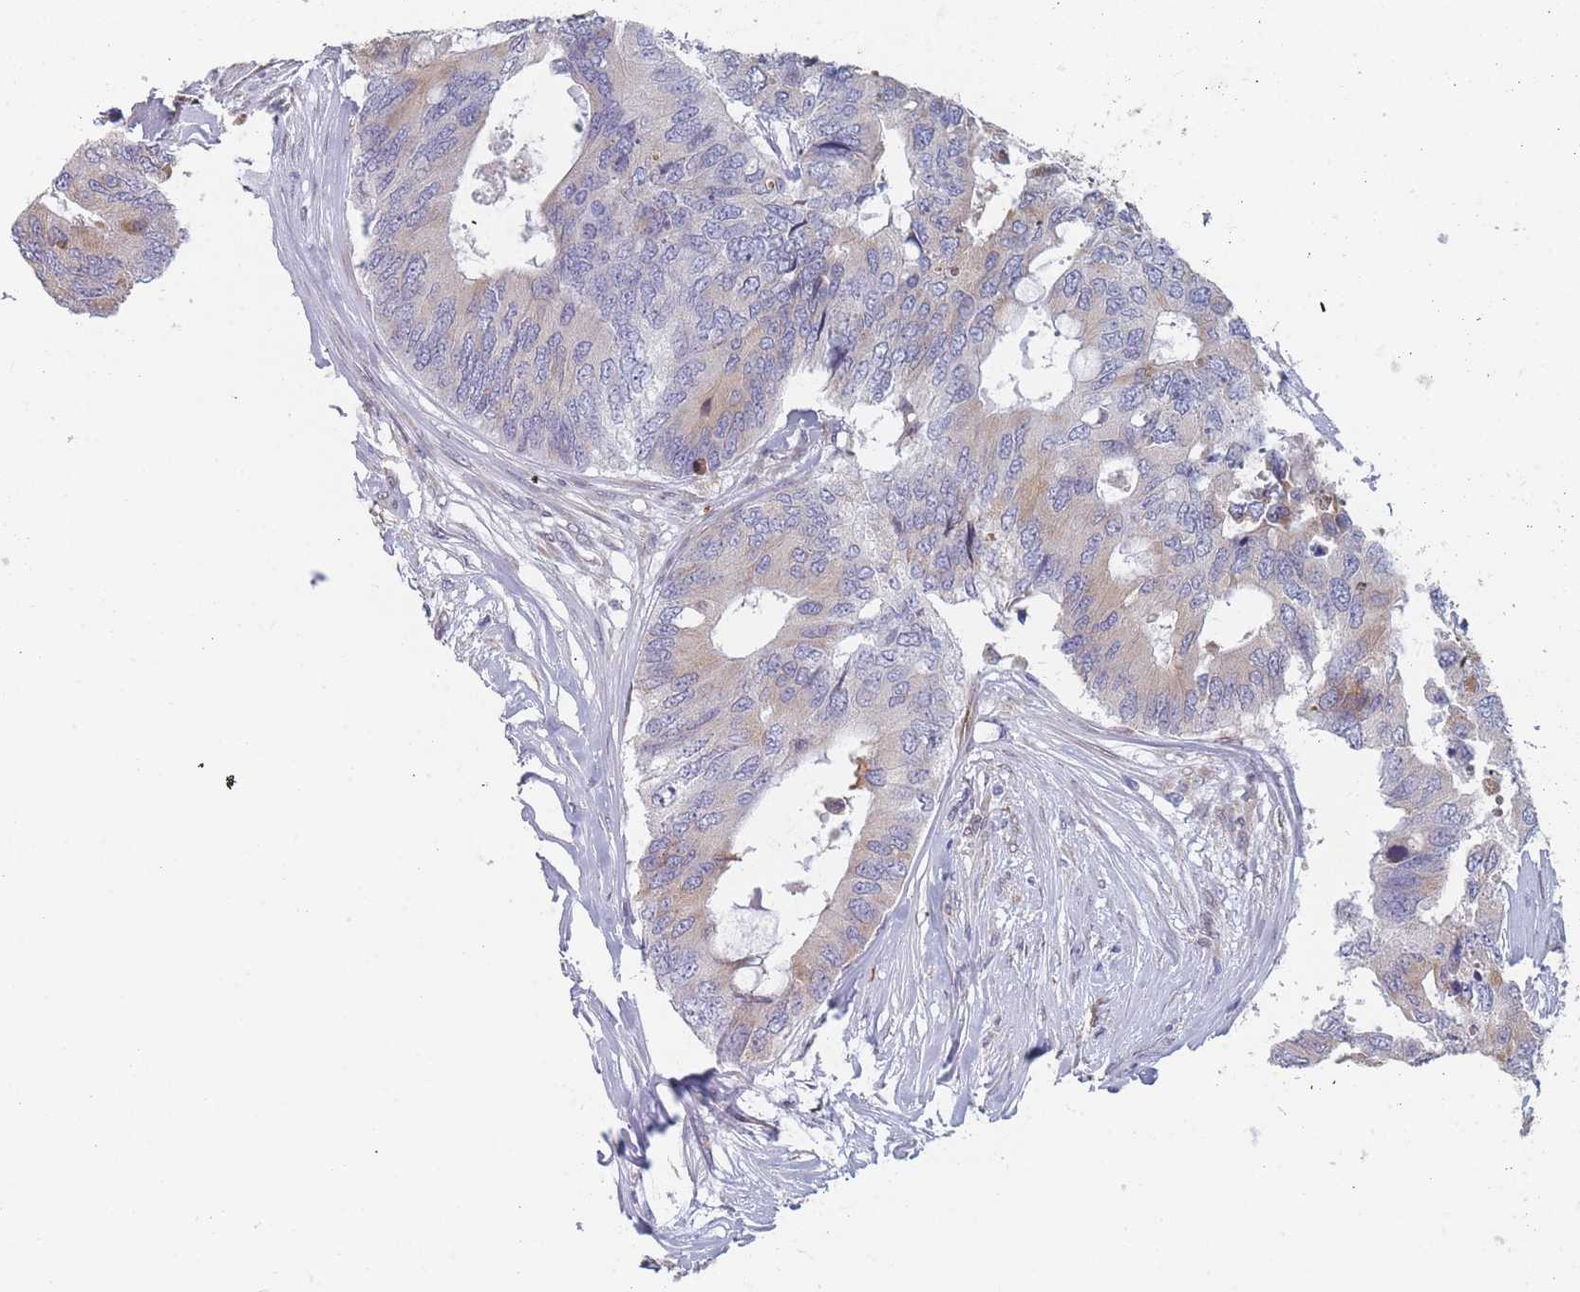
{"staining": {"intensity": "weak", "quantity": "<25%", "location": "cytoplasmic/membranous"}, "tissue": "colorectal cancer", "cell_type": "Tumor cells", "image_type": "cancer", "snomed": [{"axis": "morphology", "description": "Adenocarcinoma, NOS"}, {"axis": "topography", "description": "Colon"}], "caption": "An immunohistochemistry micrograph of adenocarcinoma (colorectal) is shown. There is no staining in tumor cells of adenocarcinoma (colorectal).", "gene": "TMED10", "patient": {"sex": "male", "age": 71}}